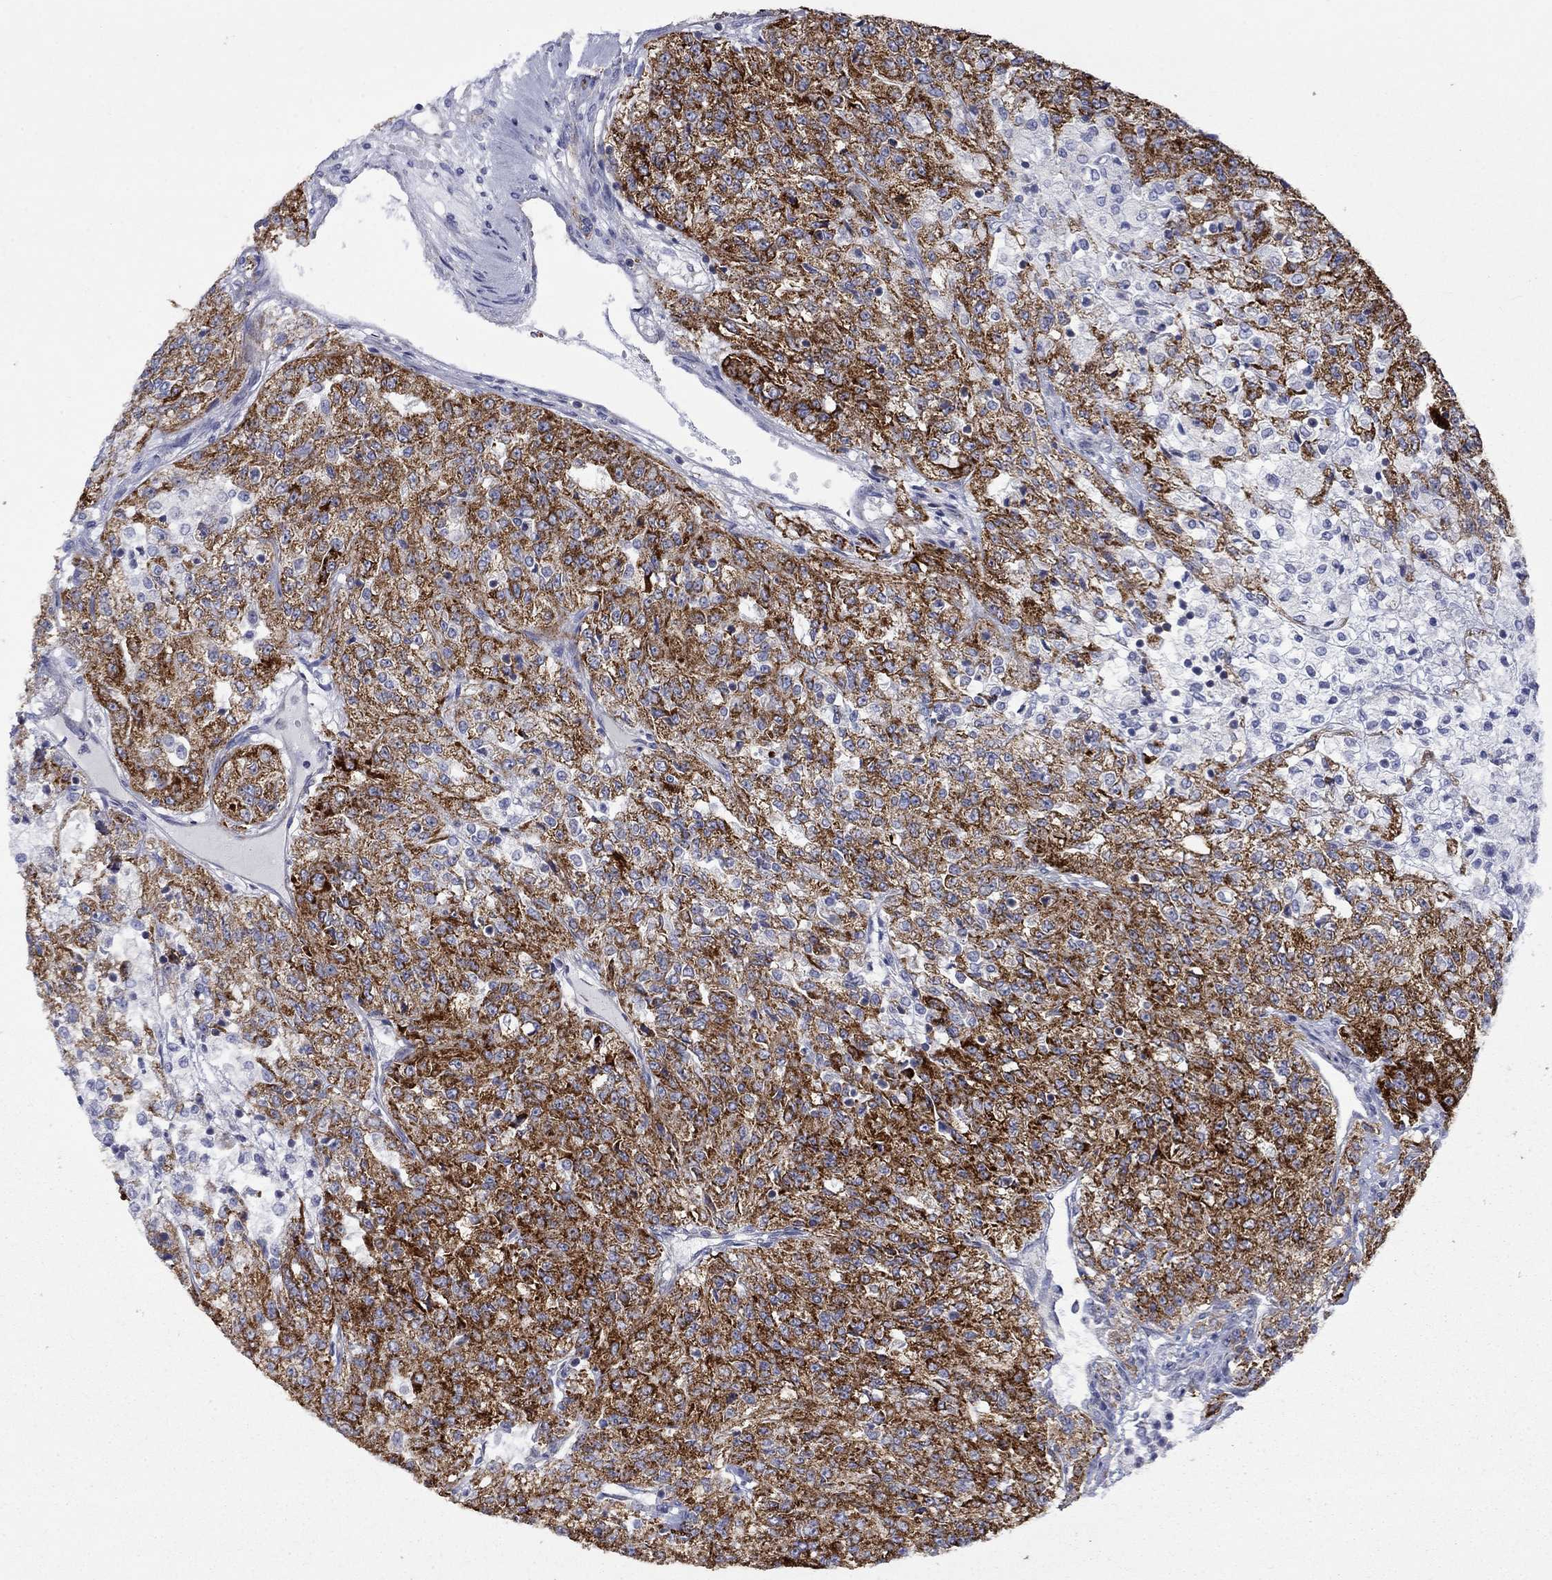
{"staining": {"intensity": "strong", "quantity": ">75%", "location": "cytoplasmic/membranous"}, "tissue": "renal cancer", "cell_type": "Tumor cells", "image_type": "cancer", "snomed": [{"axis": "morphology", "description": "Adenocarcinoma, NOS"}, {"axis": "topography", "description": "Kidney"}], "caption": "The image exhibits a brown stain indicating the presence of a protein in the cytoplasmic/membranous of tumor cells in adenocarcinoma (renal). (Brightfield microscopy of DAB IHC at high magnification).", "gene": "CISD1", "patient": {"sex": "female", "age": 63}}